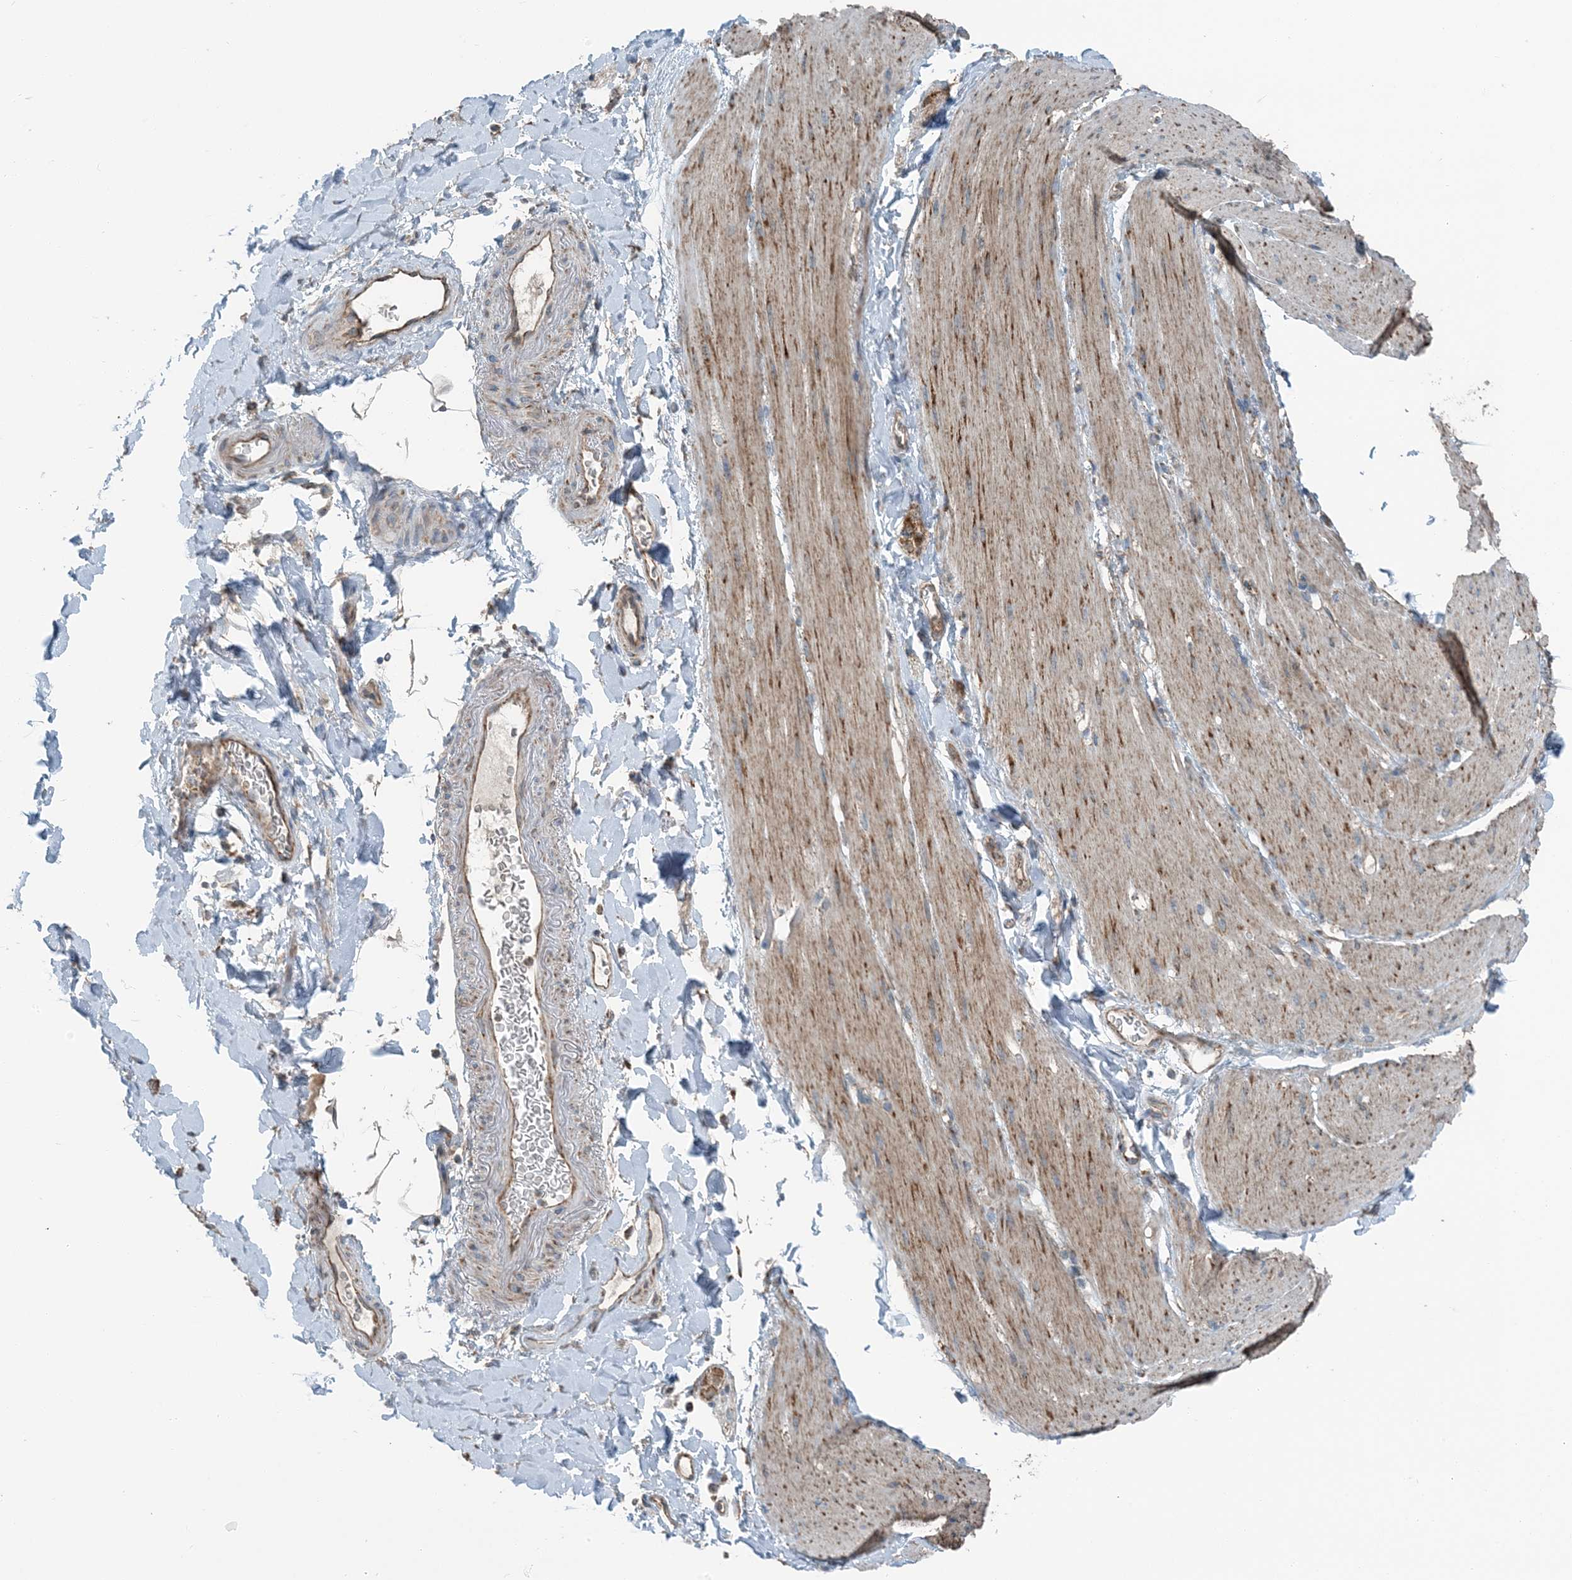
{"staining": {"intensity": "moderate", "quantity": ">75%", "location": "cytoplasmic/membranous"}, "tissue": "smooth muscle", "cell_type": "Smooth muscle cells", "image_type": "normal", "snomed": [{"axis": "morphology", "description": "Normal tissue, NOS"}, {"axis": "topography", "description": "Smooth muscle"}, {"axis": "topography", "description": "Small intestine"}], "caption": "This histopathology image demonstrates immunohistochemistry staining of benign human smooth muscle, with medium moderate cytoplasmic/membranous expression in approximately >75% of smooth muscle cells.", "gene": "PILRB", "patient": {"sex": "female", "age": 84}}